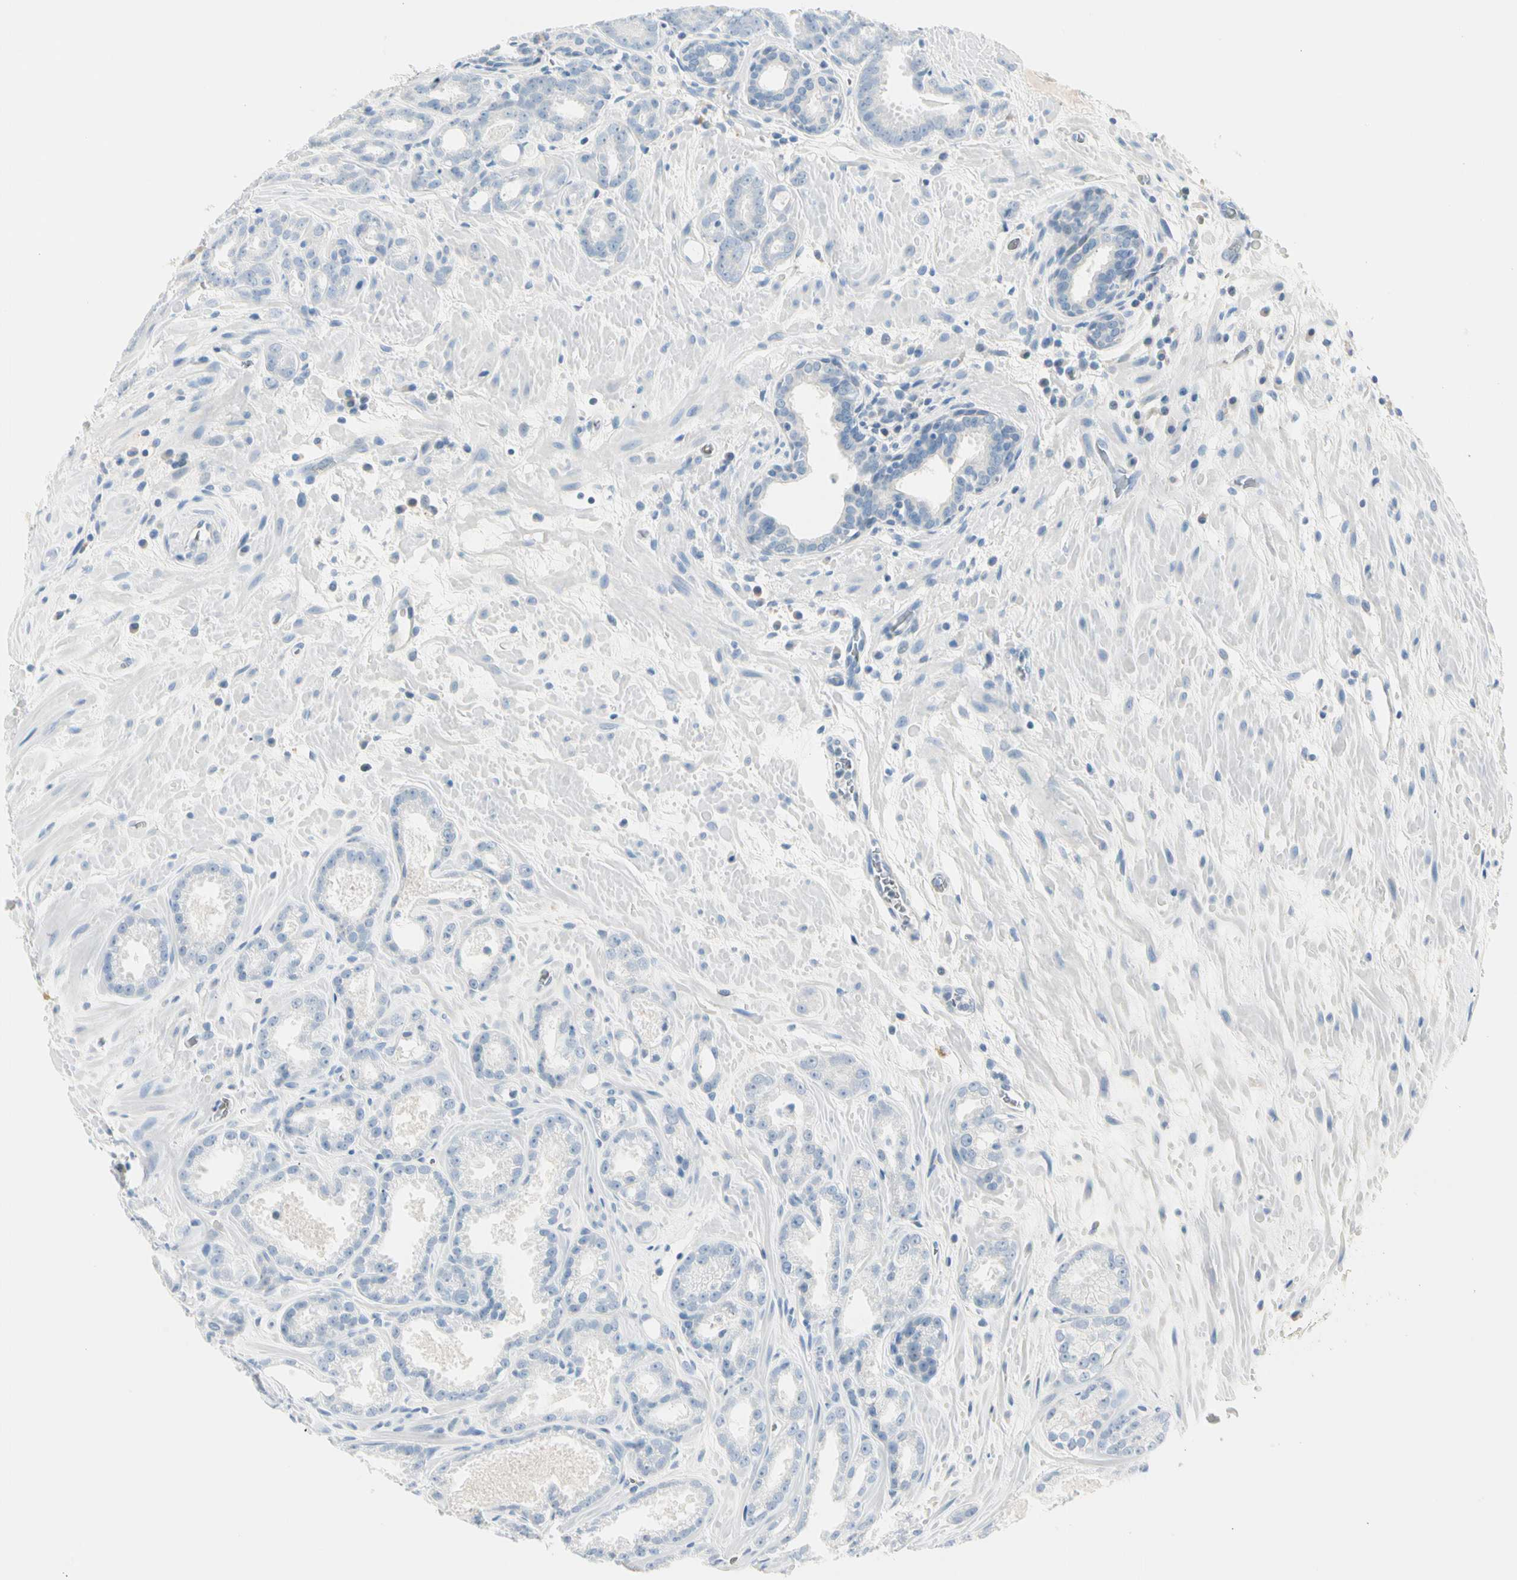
{"staining": {"intensity": "negative", "quantity": "none", "location": "none"}, "tissue": "prostate cancer", "cell_type": "Tumor cells", "image_type": "cancer", "snomed": [{"axis": "morphology", "description": "Adenocarcinoma, Low grade"}, {"axis": "topography", "description": "Prostate"}], "caption": "This is an IHC histopathology image of human prostate adenocarcinoma (low-grade). There is no staining in tumor cells.", "gene": "CA1", "patient": {"sex": "male", "age": 57}}